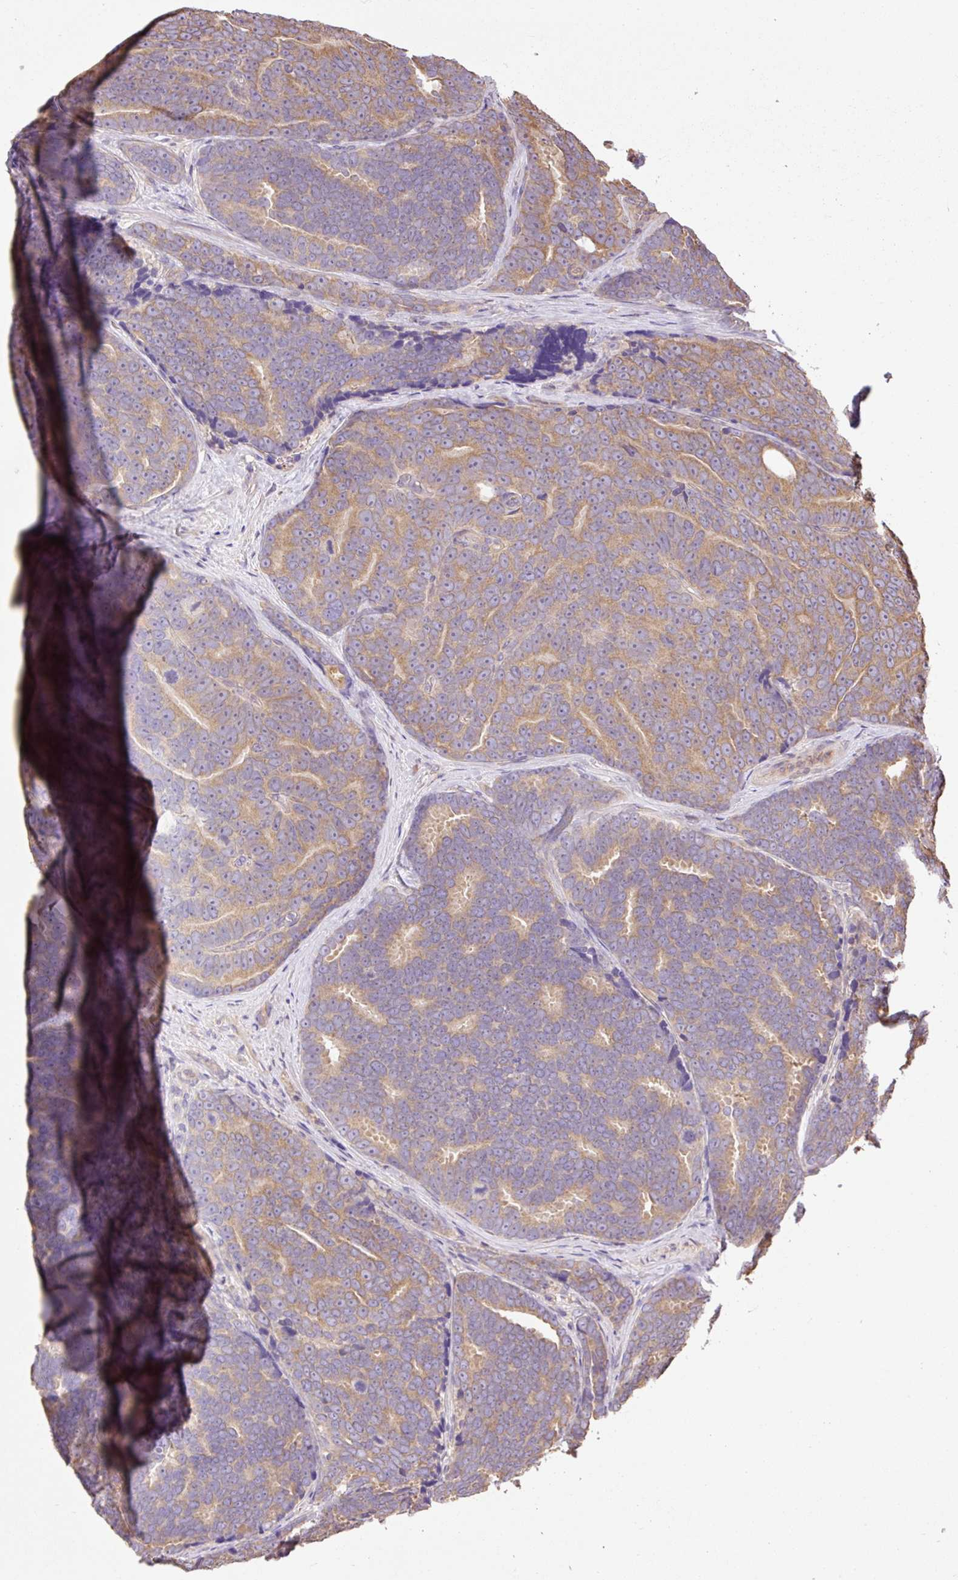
{"staining": {"intensity": "moderate", "quantity": ">75%", "location": "cytoplasmic/membranous"}, "tissue": "prostate cancer", "cell_type": "Tumor cells", "image_type": "cancer", "snomed": [{"axis": "morphology", "description": "Adenocarcinoma, Low grade"}, {"axis": "topography", "description": "Prostate"}], "caption": "A brown stain shows moderate cytoplasmic/membranous expression of a protein in prostate cancer tumor cells. Immunohistochemistry (ihc) stains the protein of interest in brown and the nuclei are stained blue.", "gene": "DESI1", "patient": {"sex": "male", "age": 62}}